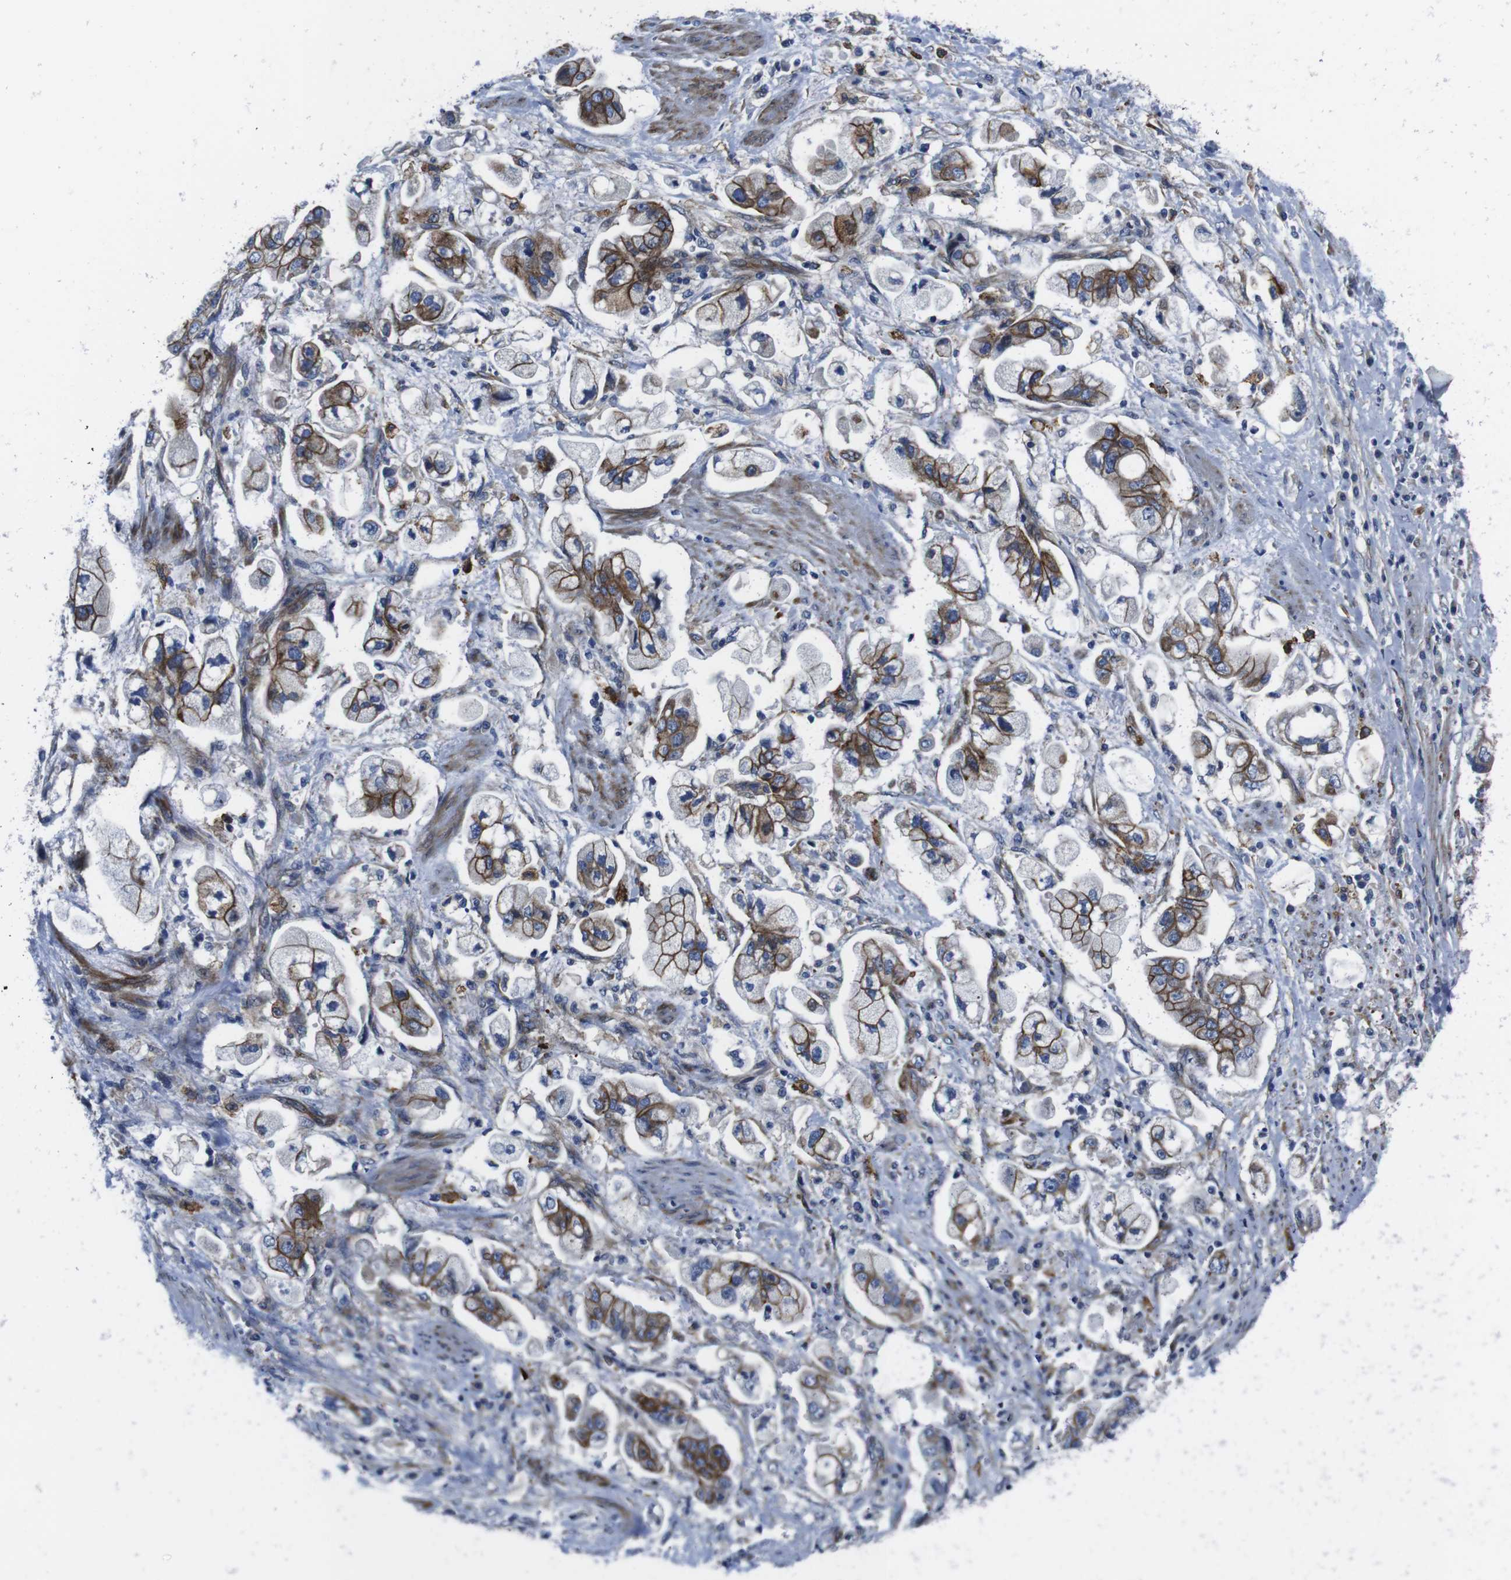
{"staining": {"intensity": "strong", "quantity": ">75%", "location": "cytoplasmic/membranous"}, "tissue": "stomach cancer", "cell_type": "Tumor cells", "image_type": "cancer", "snomed": [{"axis": "morphology", "description": "Adenocarcinoma, NOS"}, {"axis": "topography", "description": "Stomach"}], "caption": "An immunohistochemistry (IHC) histopathology image of neoplastic tissue is shown. Protein staining in brown shows strong cytoplasmic/membranous positivity in stomach cancer within tumor cells.", "gene": "NUMB", "patient": {"sex": "male", "age": 62}}